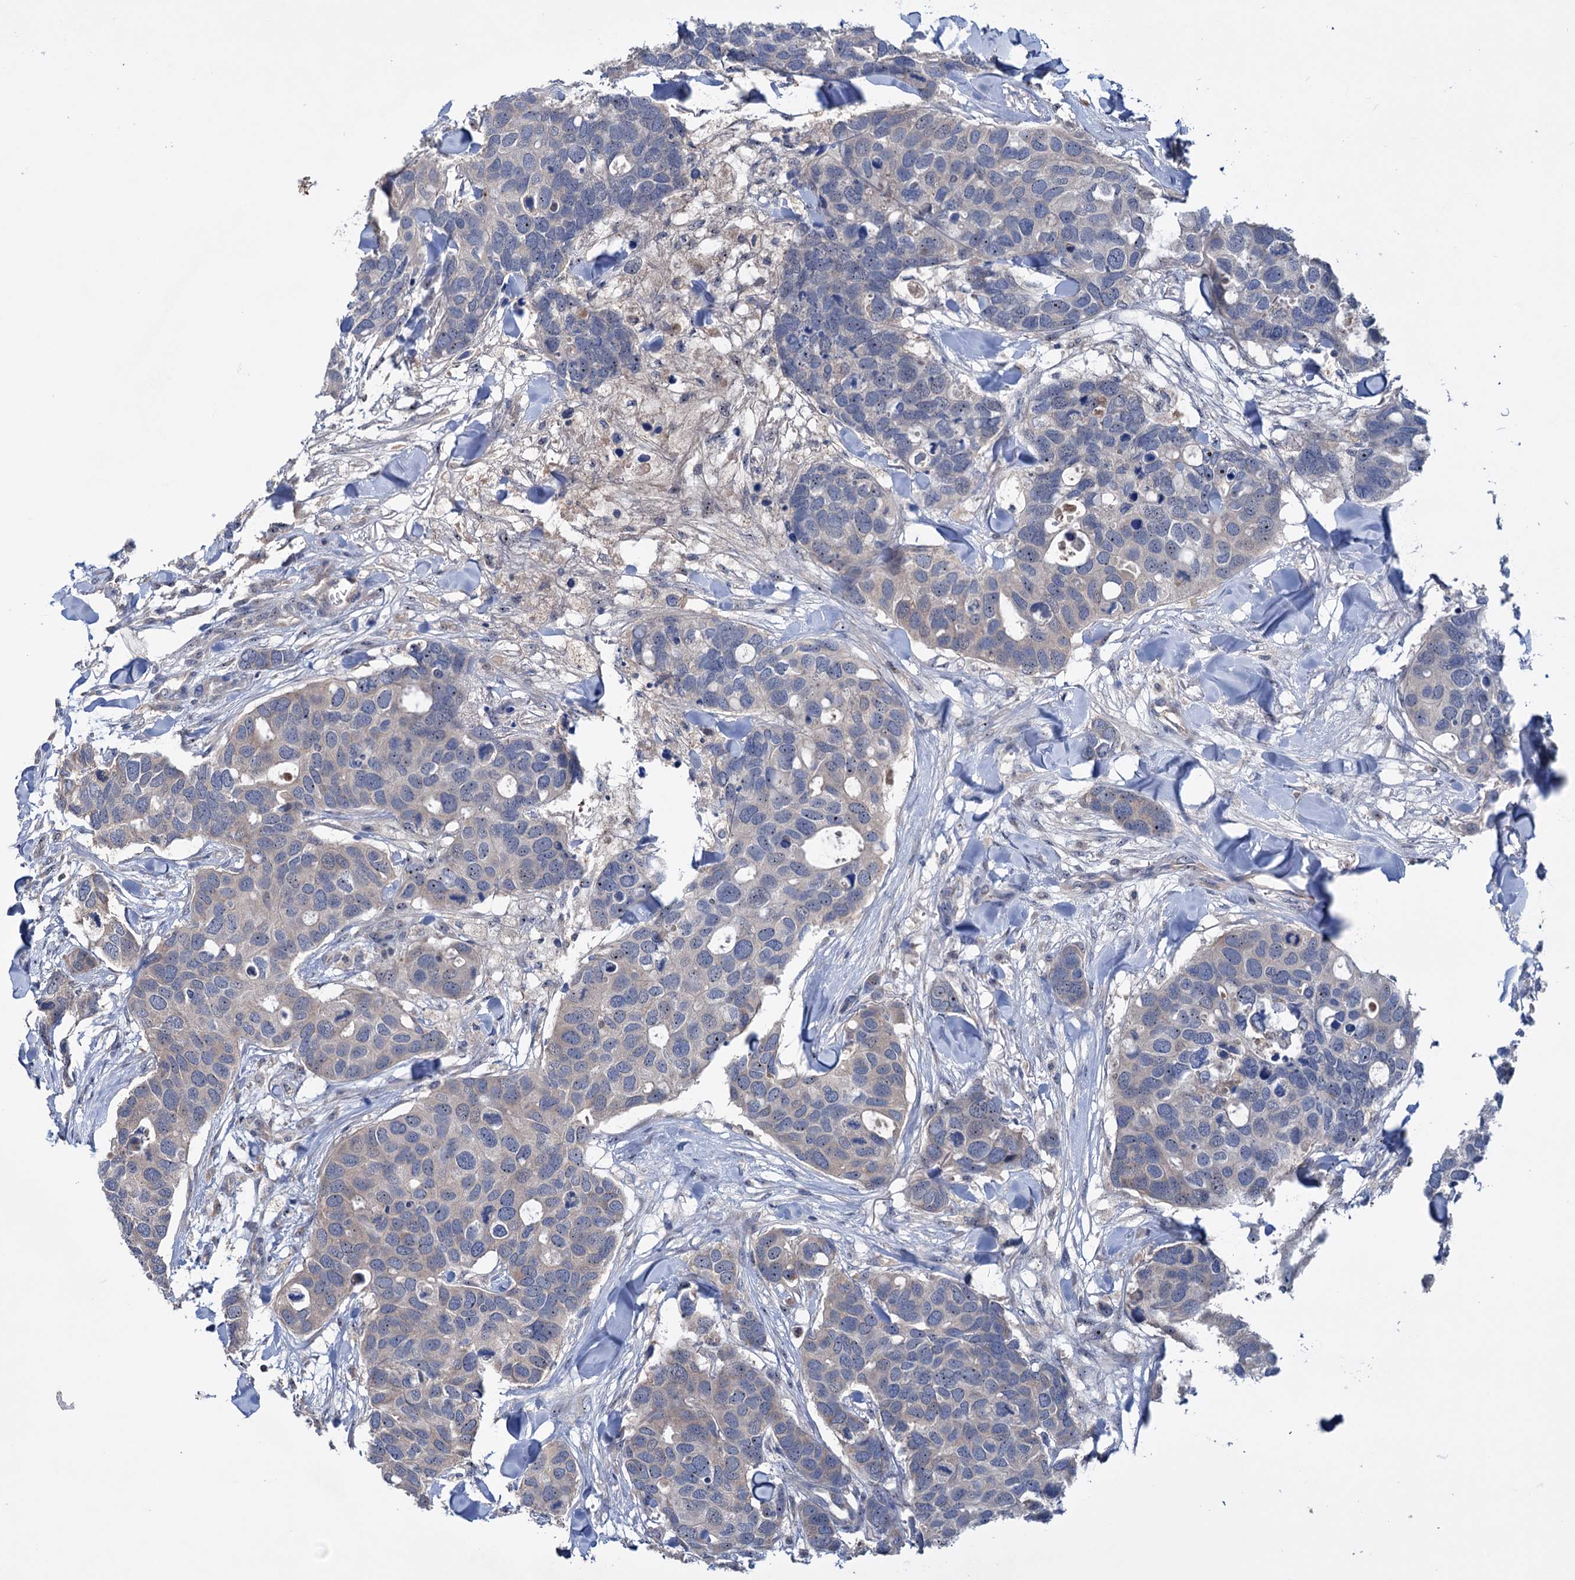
{"staining": {"intensity": "negative", "quantity": "none", "location": "none"}, "tissue": "breast cancer", "cell_type": "Tumor cells", "image_type": "cancer", "snomed": [{"axis": "morphology", "description": "Duct carcinoma"}, {"axis": "topography", "description": "Breast"}], "caption": "Human breast cancer (invasive ductal carcinoma) stained for a protein using immunohistochemistry (IHC) exhibits no expression in tumor cells.", "gene": "HTR3B", "patient": {"sex": "female", "age": 83}}